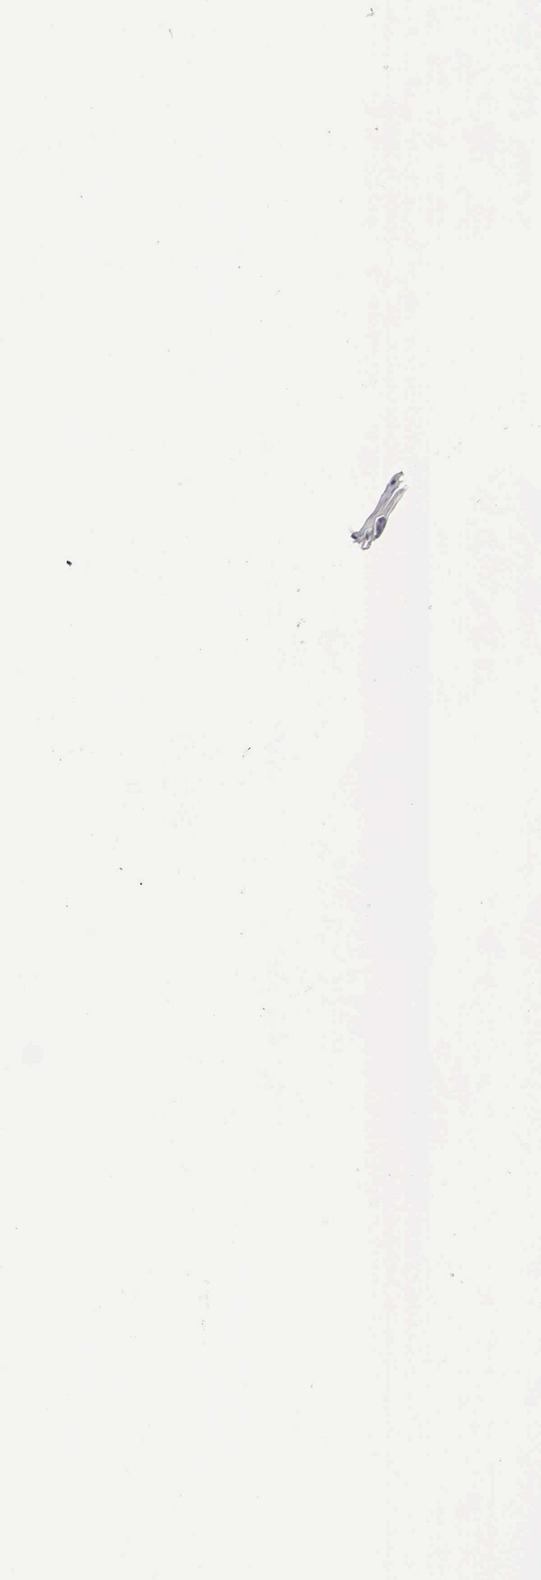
{"staining": {"intensity": "weak", "quantity": "<25%", "location": "cytoplasmic/membranous"}, "tissue": "melanoma", "cell_type": "Tumor cells", "image_type": "cancer", "snomed": [{"axis": "morphology", "description": "Malignant melanoma, NOS"}, {"axis": "topography", "description": "Skin"}], "caption": "Tumor cells show no significant protein positivity in malignant melanoma. (DAB (3,3'-diaminobenzidine) immunohistochemistry visualized using brightfield microscopy, high magnification).", "gene": "HMOX1", "patient": {"sex": "female", "age": 52}}